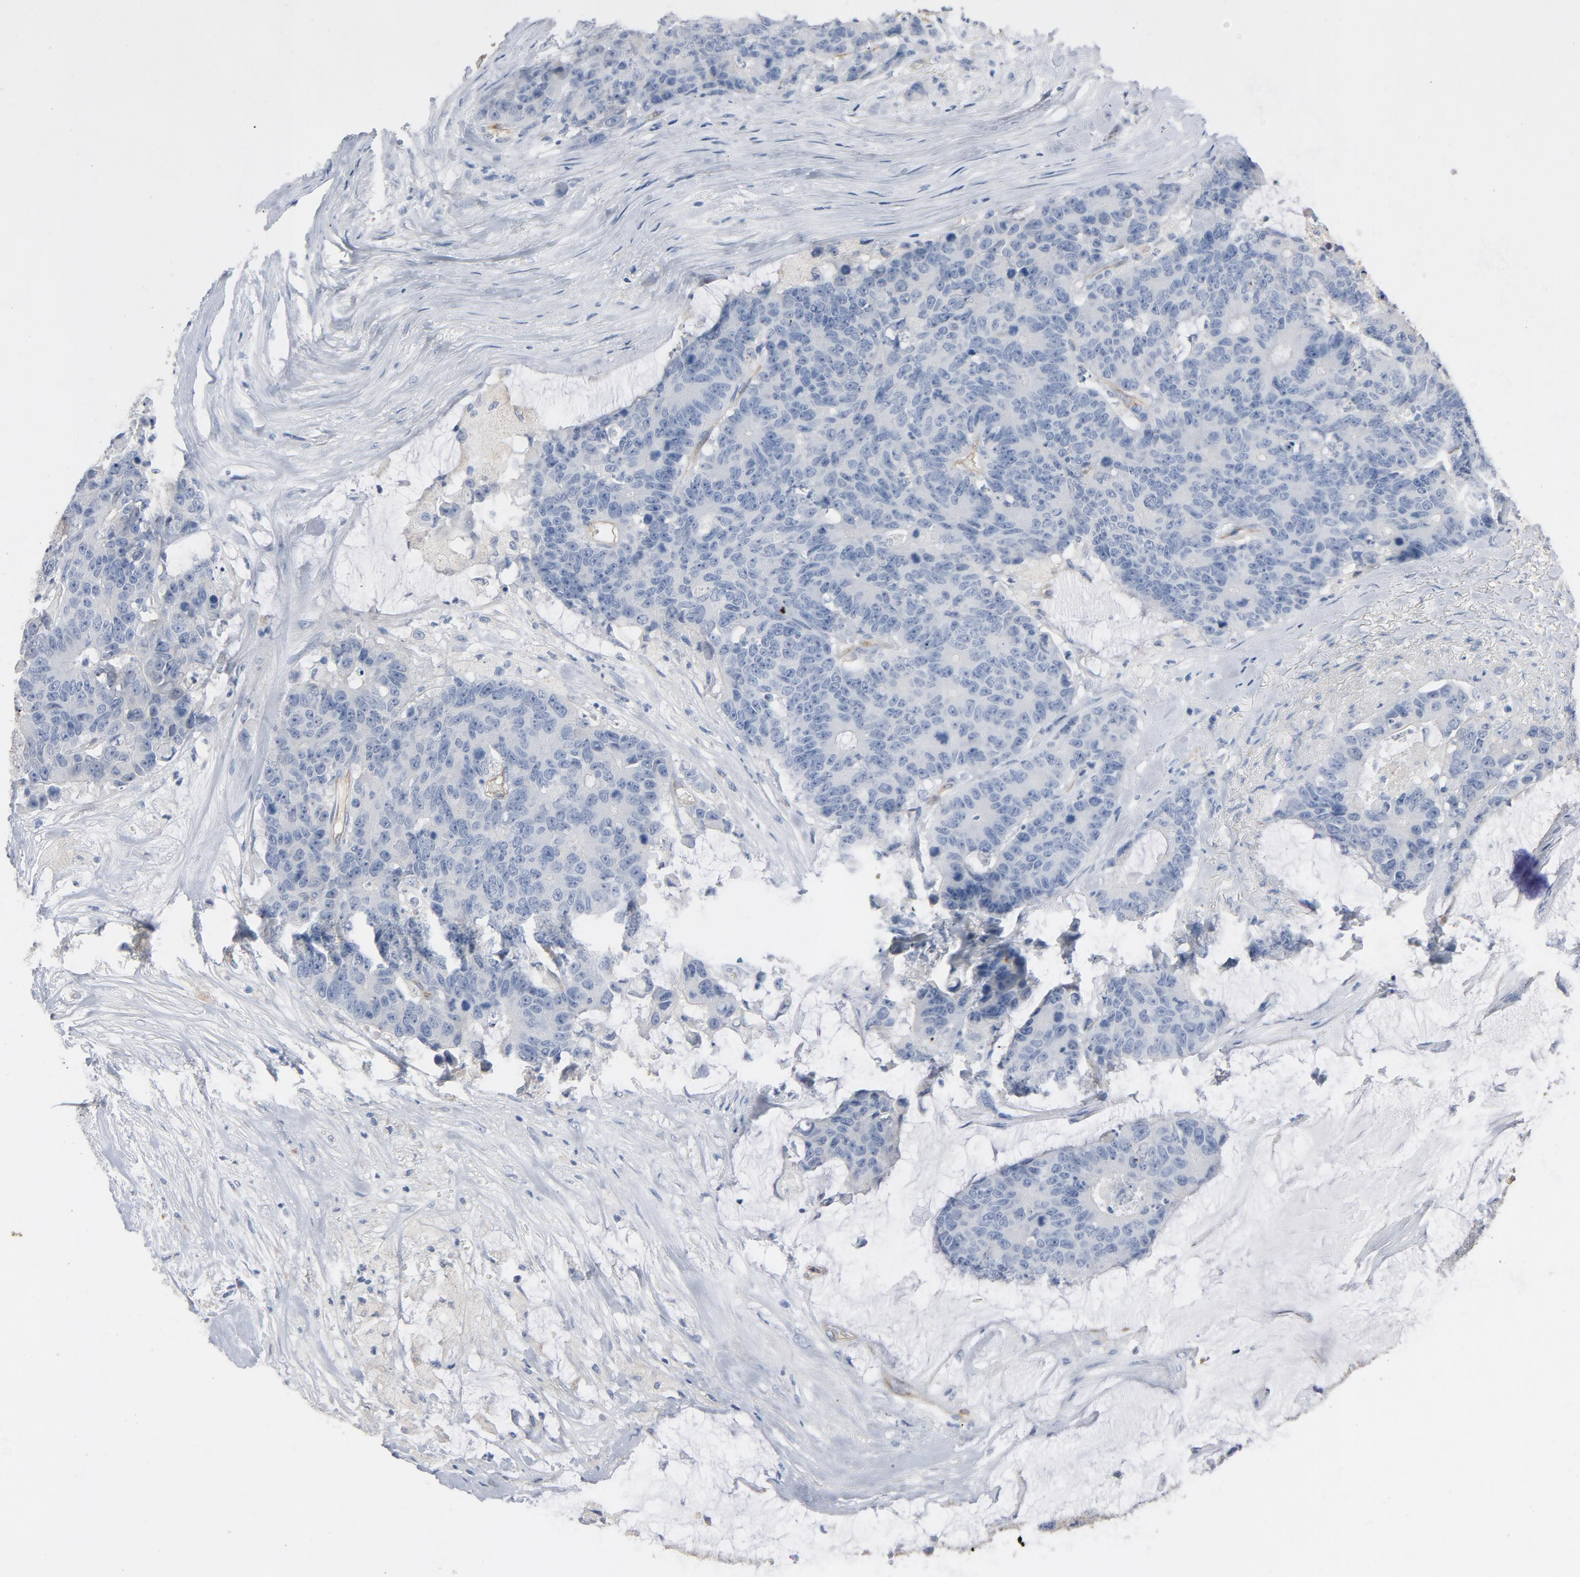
{"staining": {"intensity": "negative", "quantity": "none", "location": "none"}, "tissue": "colorectal cancer", "cell_type": "Tumor cells", "image_type": "cancer", "snomed": [{"axis": "morphology", "description": "Adenocarcinoma, NOS"}, {"axis": "topography", "description": "Colon"}], "caption": "High power microscopy photomicrograph of an immunohistochemistry image of colorectal adenocarcinoma, revealing no significant positivity in tumor cells.", "gene": "KDR", "patient": {"sex": "female", "age": 86}}